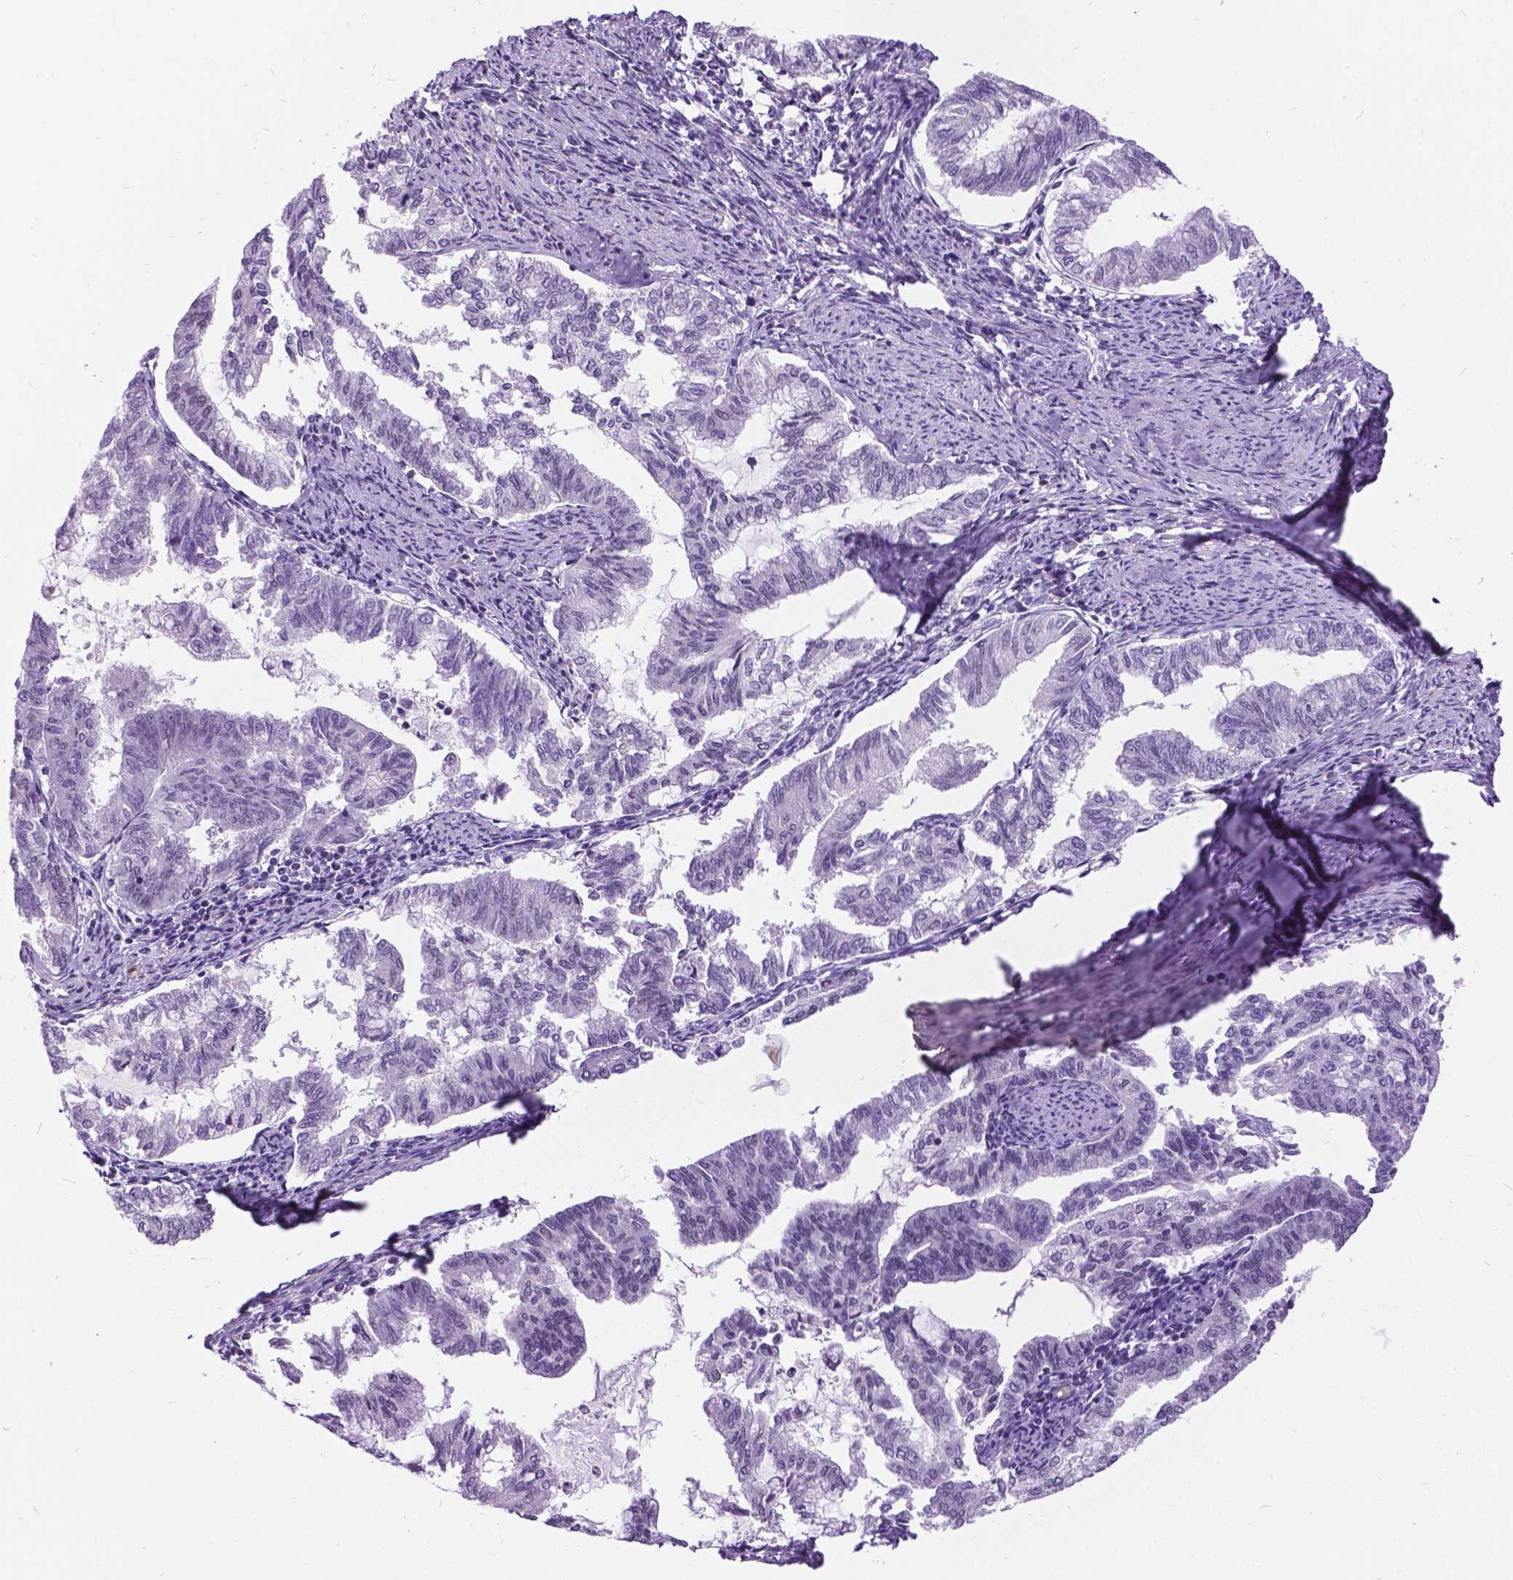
{"staining": {"intensity": "negative", "quantity": "none", "location": "none"}, "tissue": "endometrial cancer", "cell_type": "Tumor cells", "image_type": "cancer", "snomed": [{"axis": "morphology", "description": "Adenocarcinoma, NOS"}, {"axis": "topography", "description": "Endometrium"}], "caption": "This is an immunohistochemistry image of human endometrial adenocarcinoma. There is no positivity in tumor cells.", "gene": "DPF3", "patient": {"sex": "female", "age": 79}}